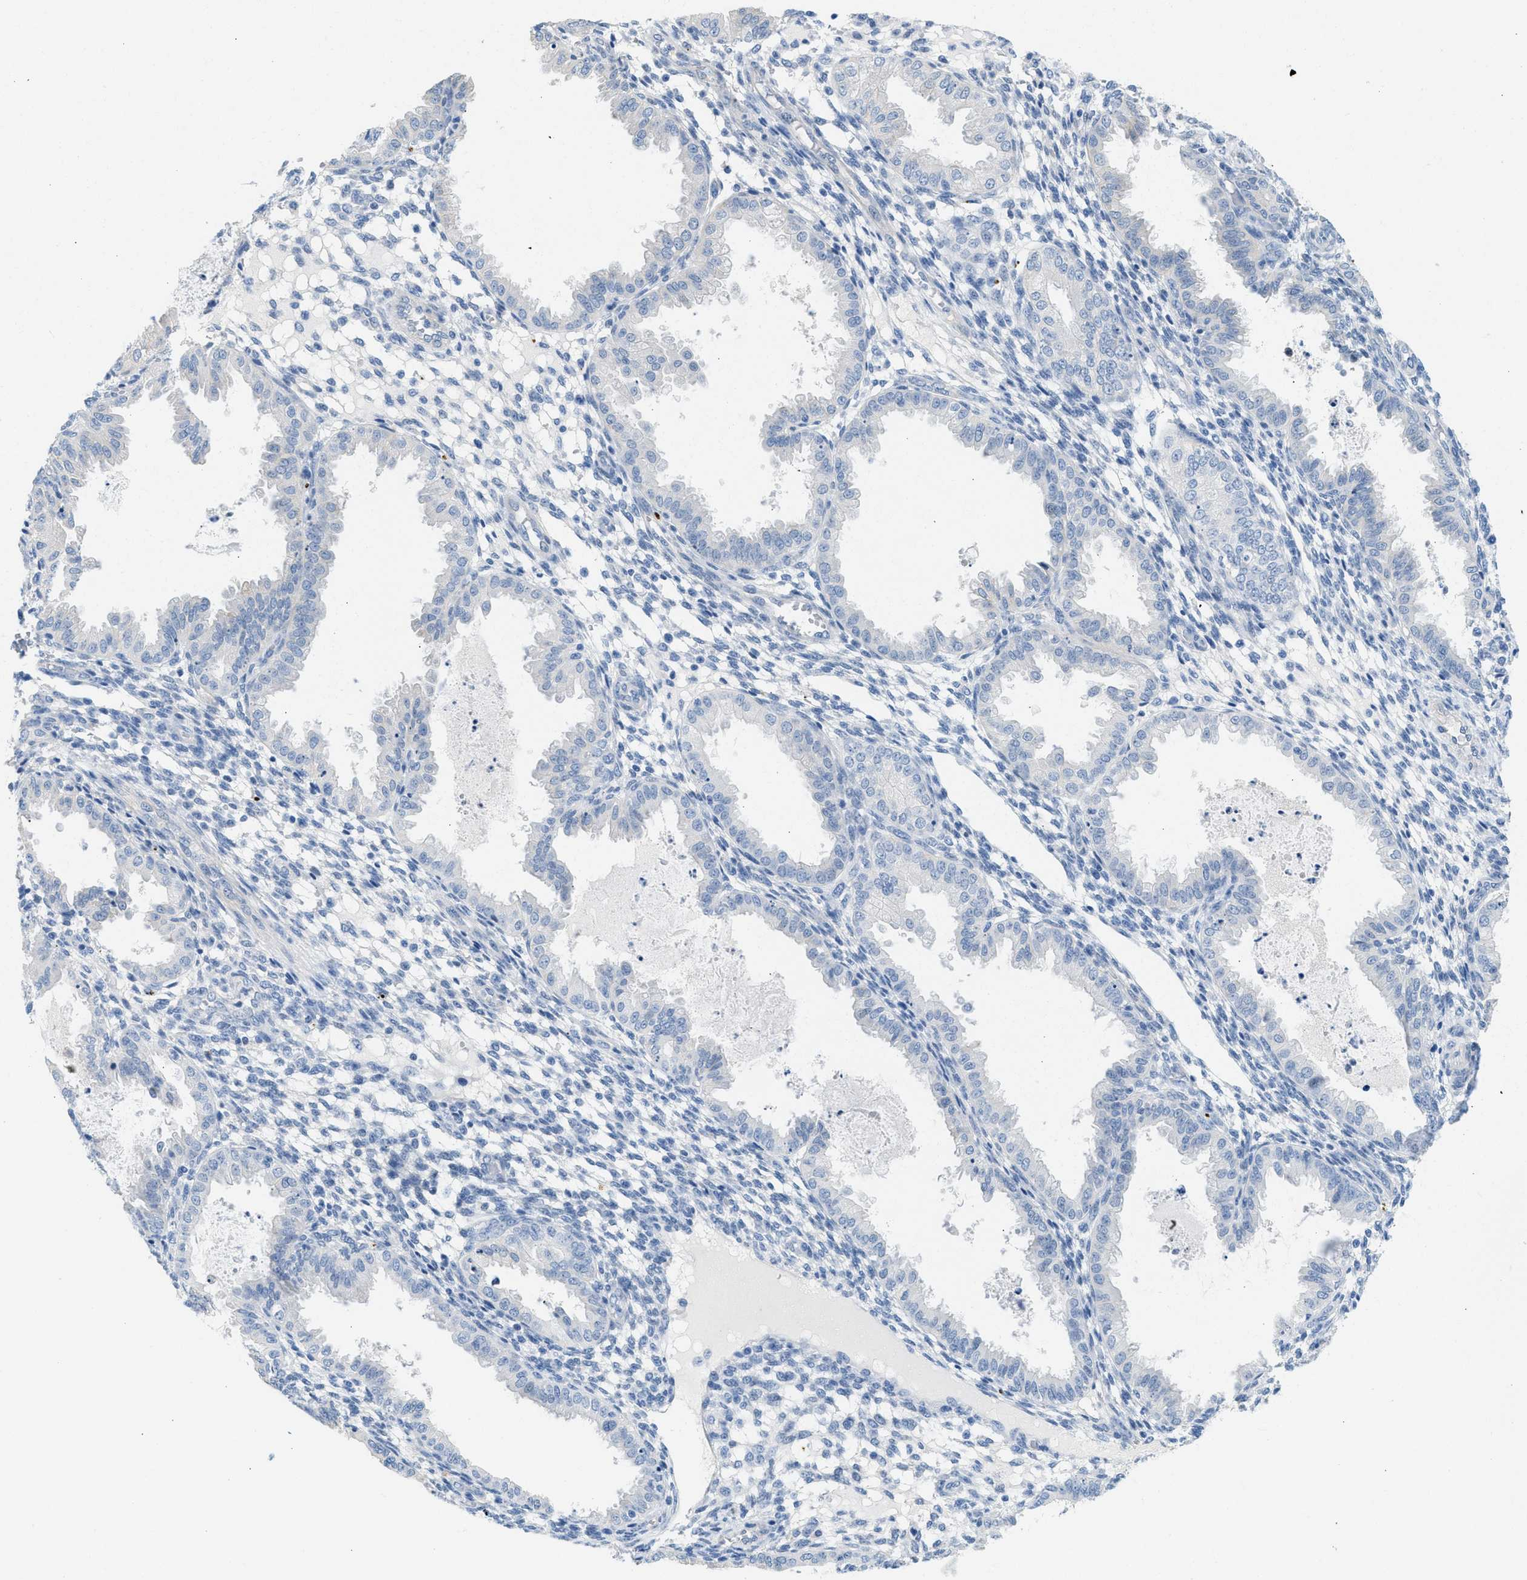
{"staining": {"intensity": "negative", "quantity": "none", "location": "none"}, "tissue": "endometrium", "cell_type": "Cells in endometrial stroma", "image_type": "normal", "snomed": [{"axis": "morphology", "description": "Normal tissue, NOS"}, {"axis": "topography", "description": "Endometrium"}], "caption": "This is a photomicrograph of immunohistochemistry staining of benign endometrium, which shows no staining in cells in endometrial stroma. Brightfield microscopy of immunohistochemistry (IHC) stained with DAB (brown) and hematoxylin (blue), captured at high magnification.", "gene": "SPAM1", "patient": {"sex": "female", "age": 33}}